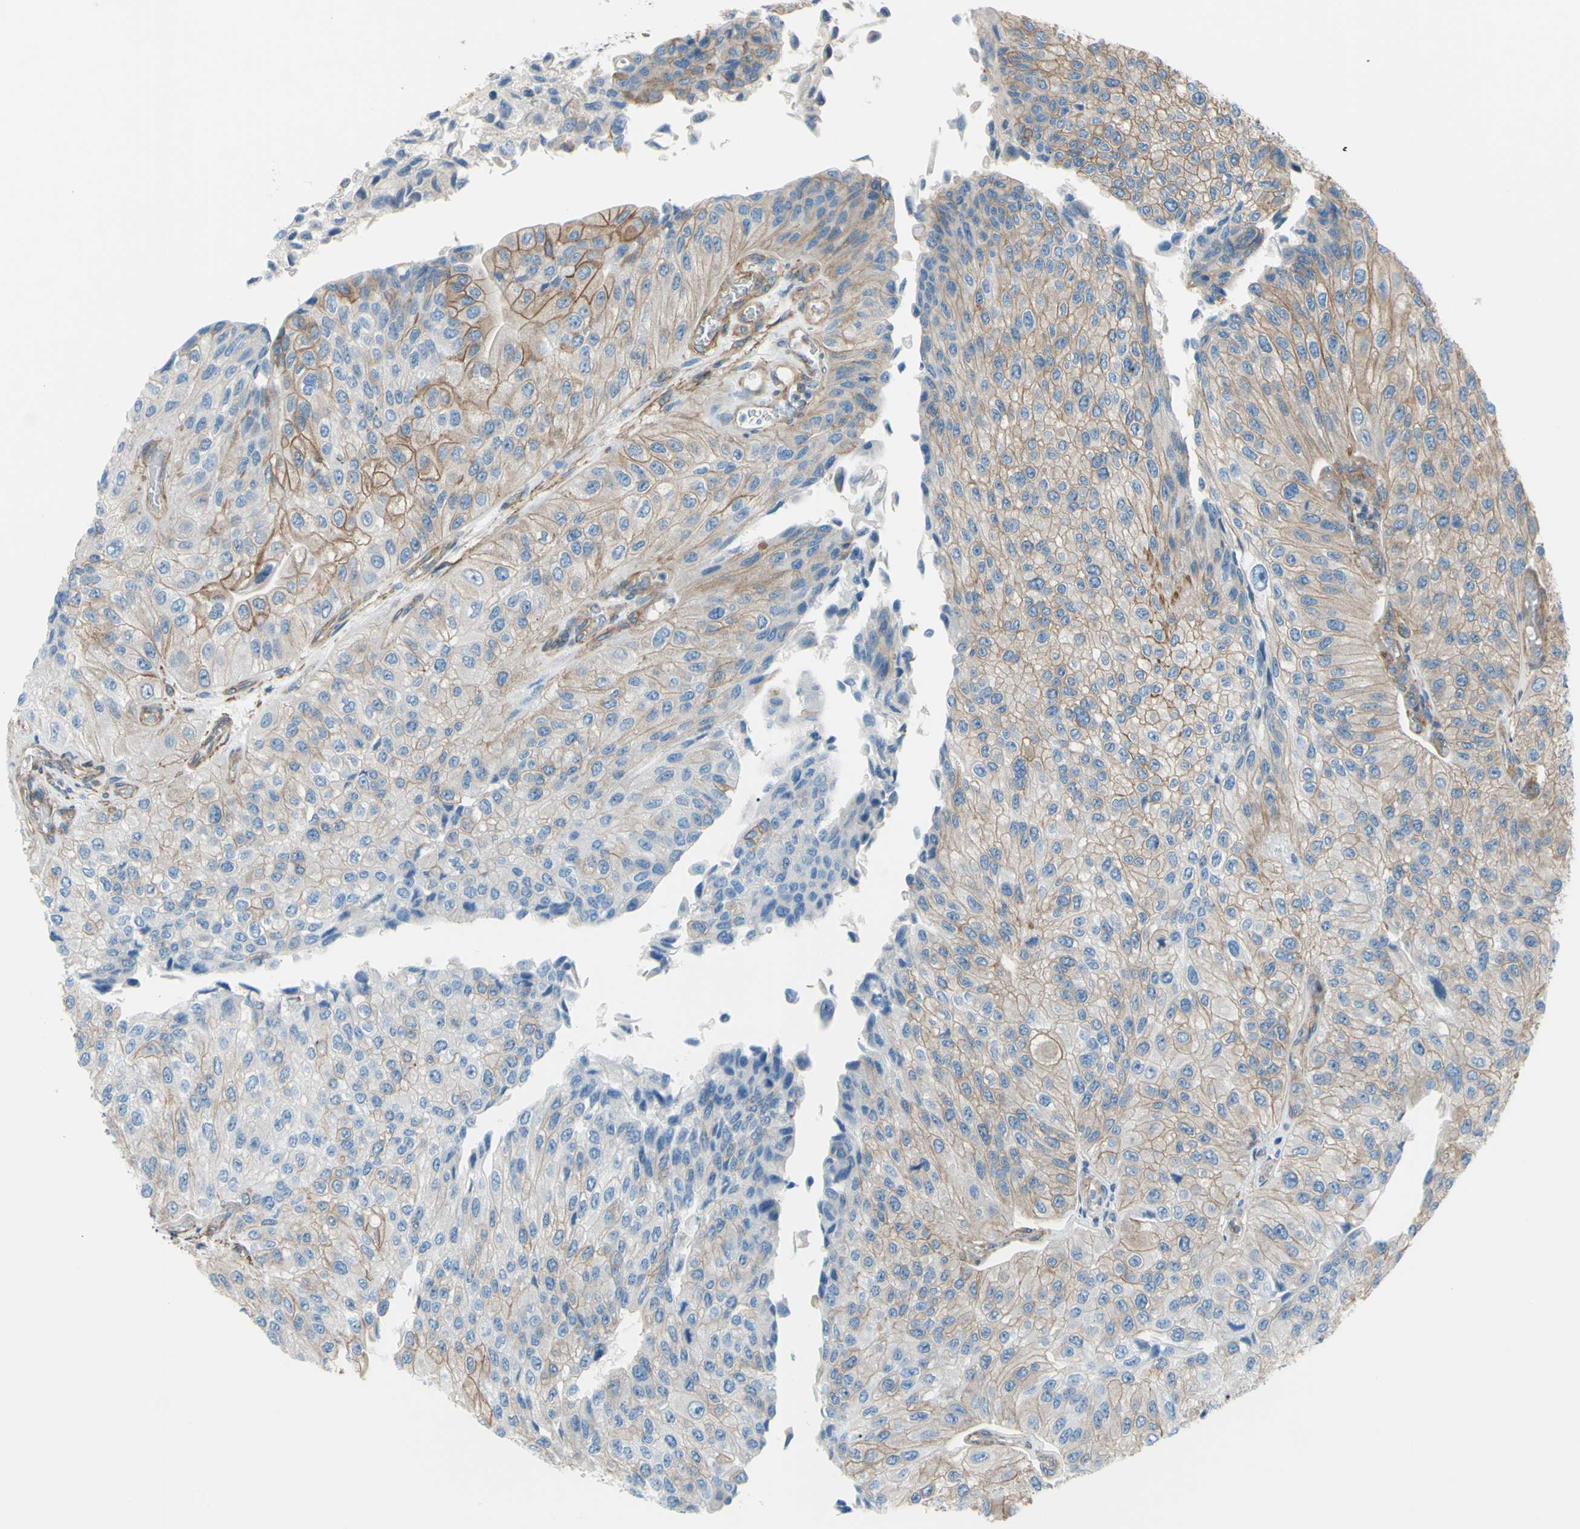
{"staining": {"intensity": "weak", "quantity": ">75%", "location": "cytoplasmic/membranous"}, "tissue": "urothelial cancer", "cell_type": "Tumor cells", "image_type": "cancer", "snomed": [{"axis": "morphology", "description": "Urothelial carcinoma, High grade"}, {"axis": "topography", "description": "Kidney"}, {"axis": "topography", "description": "Urinary bladder"}], "caption": "Protein staining reveals weak cytoplasmic/membranous expression in about >75% of tumor cells in urothelial cancer. (Brightfield microscopy of DAB IHC at high magnification).", "gene": "ADD1", "patient": {"sex": "male", "age": 77}}